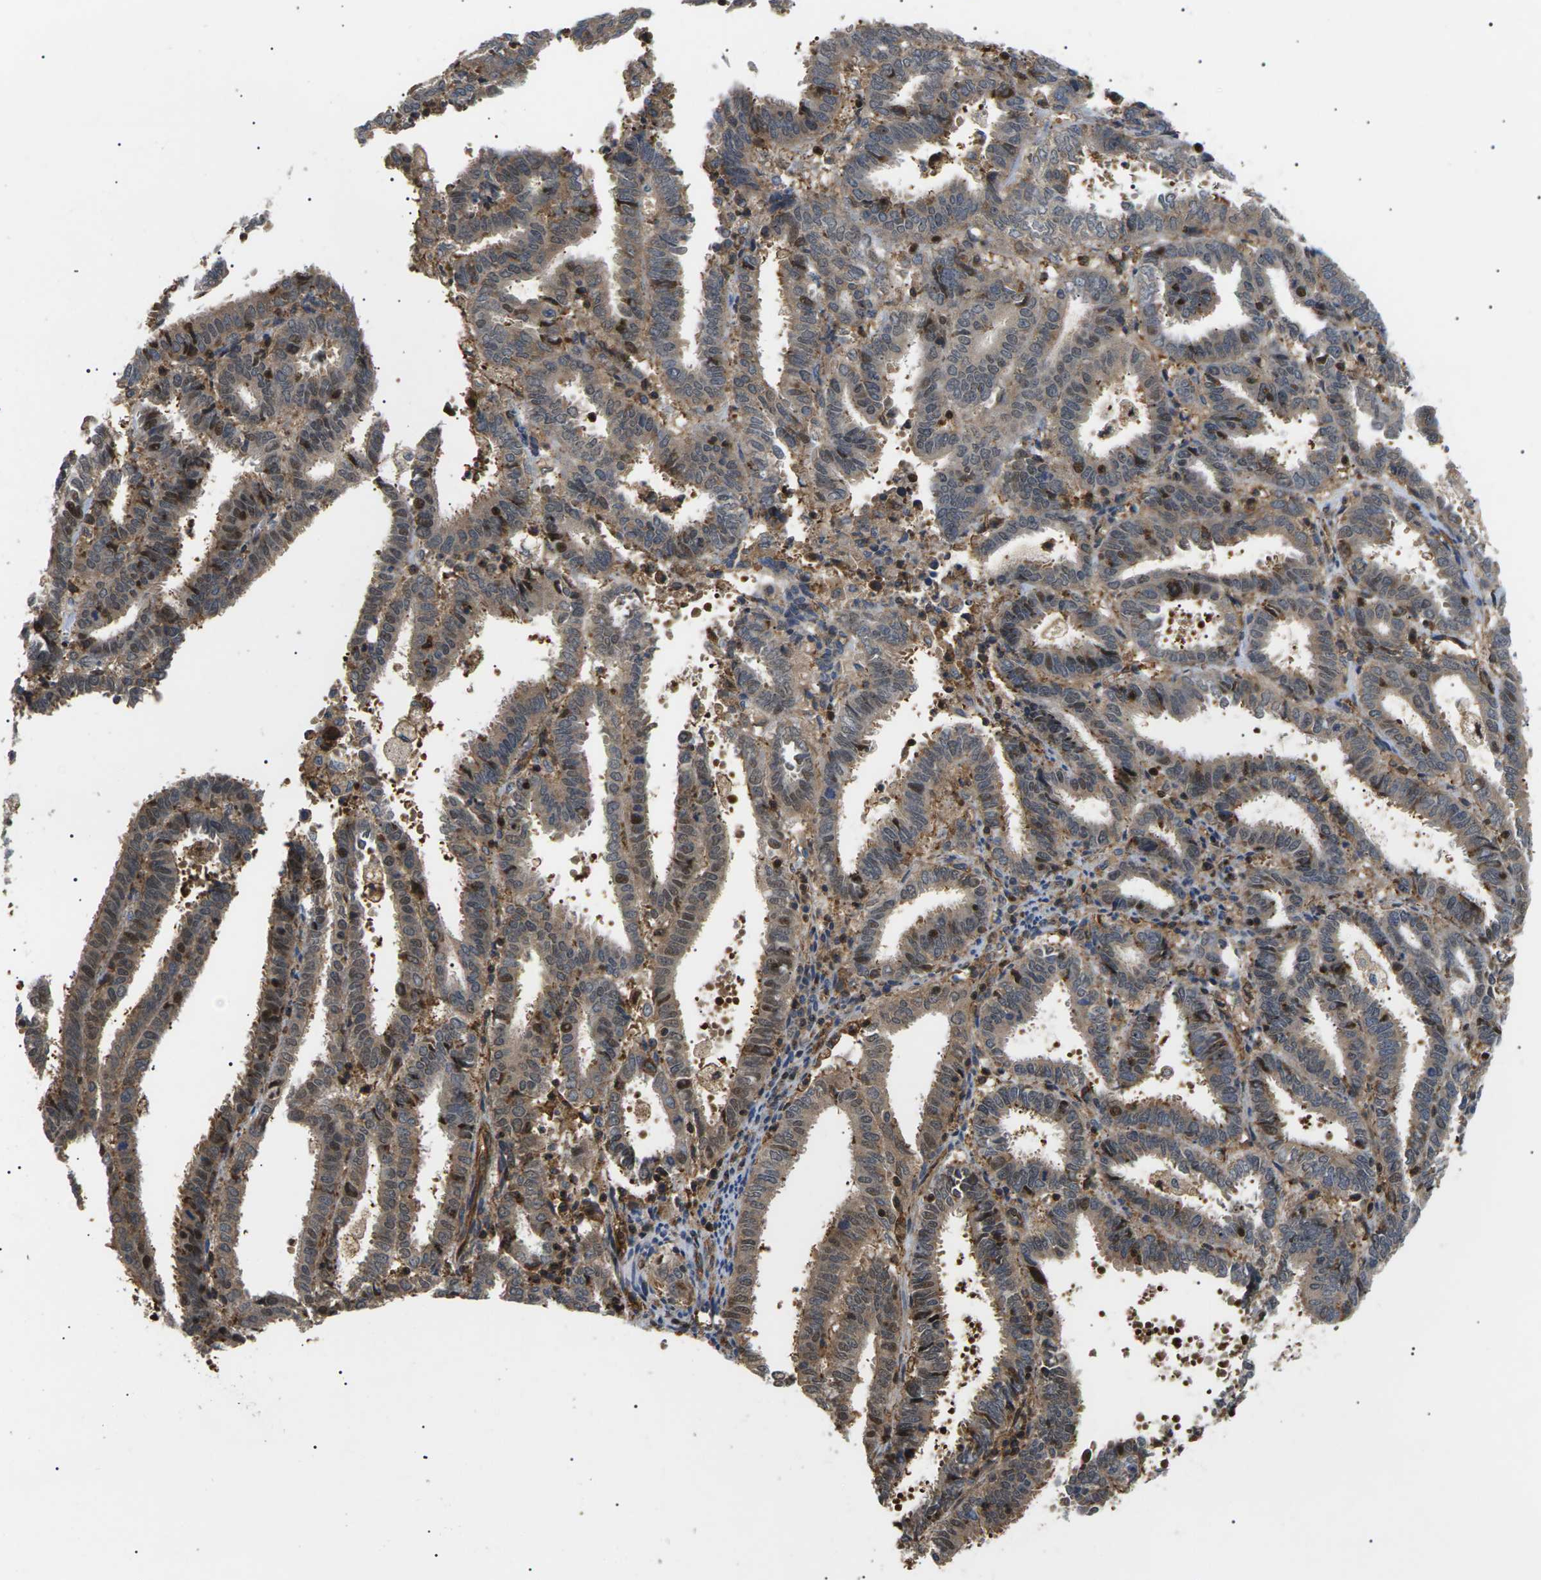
{"staining": {"intensity": "moderate", "quantity": ">75%", "location": "cytoplasmic/membranous,nuclear"}, "tissue": "endometrial cancer", "cell_type": "Tumor cells", "image_type": "cancer", "snomed": [{"axis": "morphology", "description": "Adenocarcinoma, NOS"}, {"axis": "topography", "description": "Uterus"}], "caption": "Protein staining of endometrial adenocarcinoma tissue exhibits moderate cytoplasmic/membranous and nuclear staining in approximately >75% of tumor cells. (Brightfield microscopy of DAB IHC at high magnification).", "gene": "TMTC4", "patient": {"sex": "female", "age": 83}}